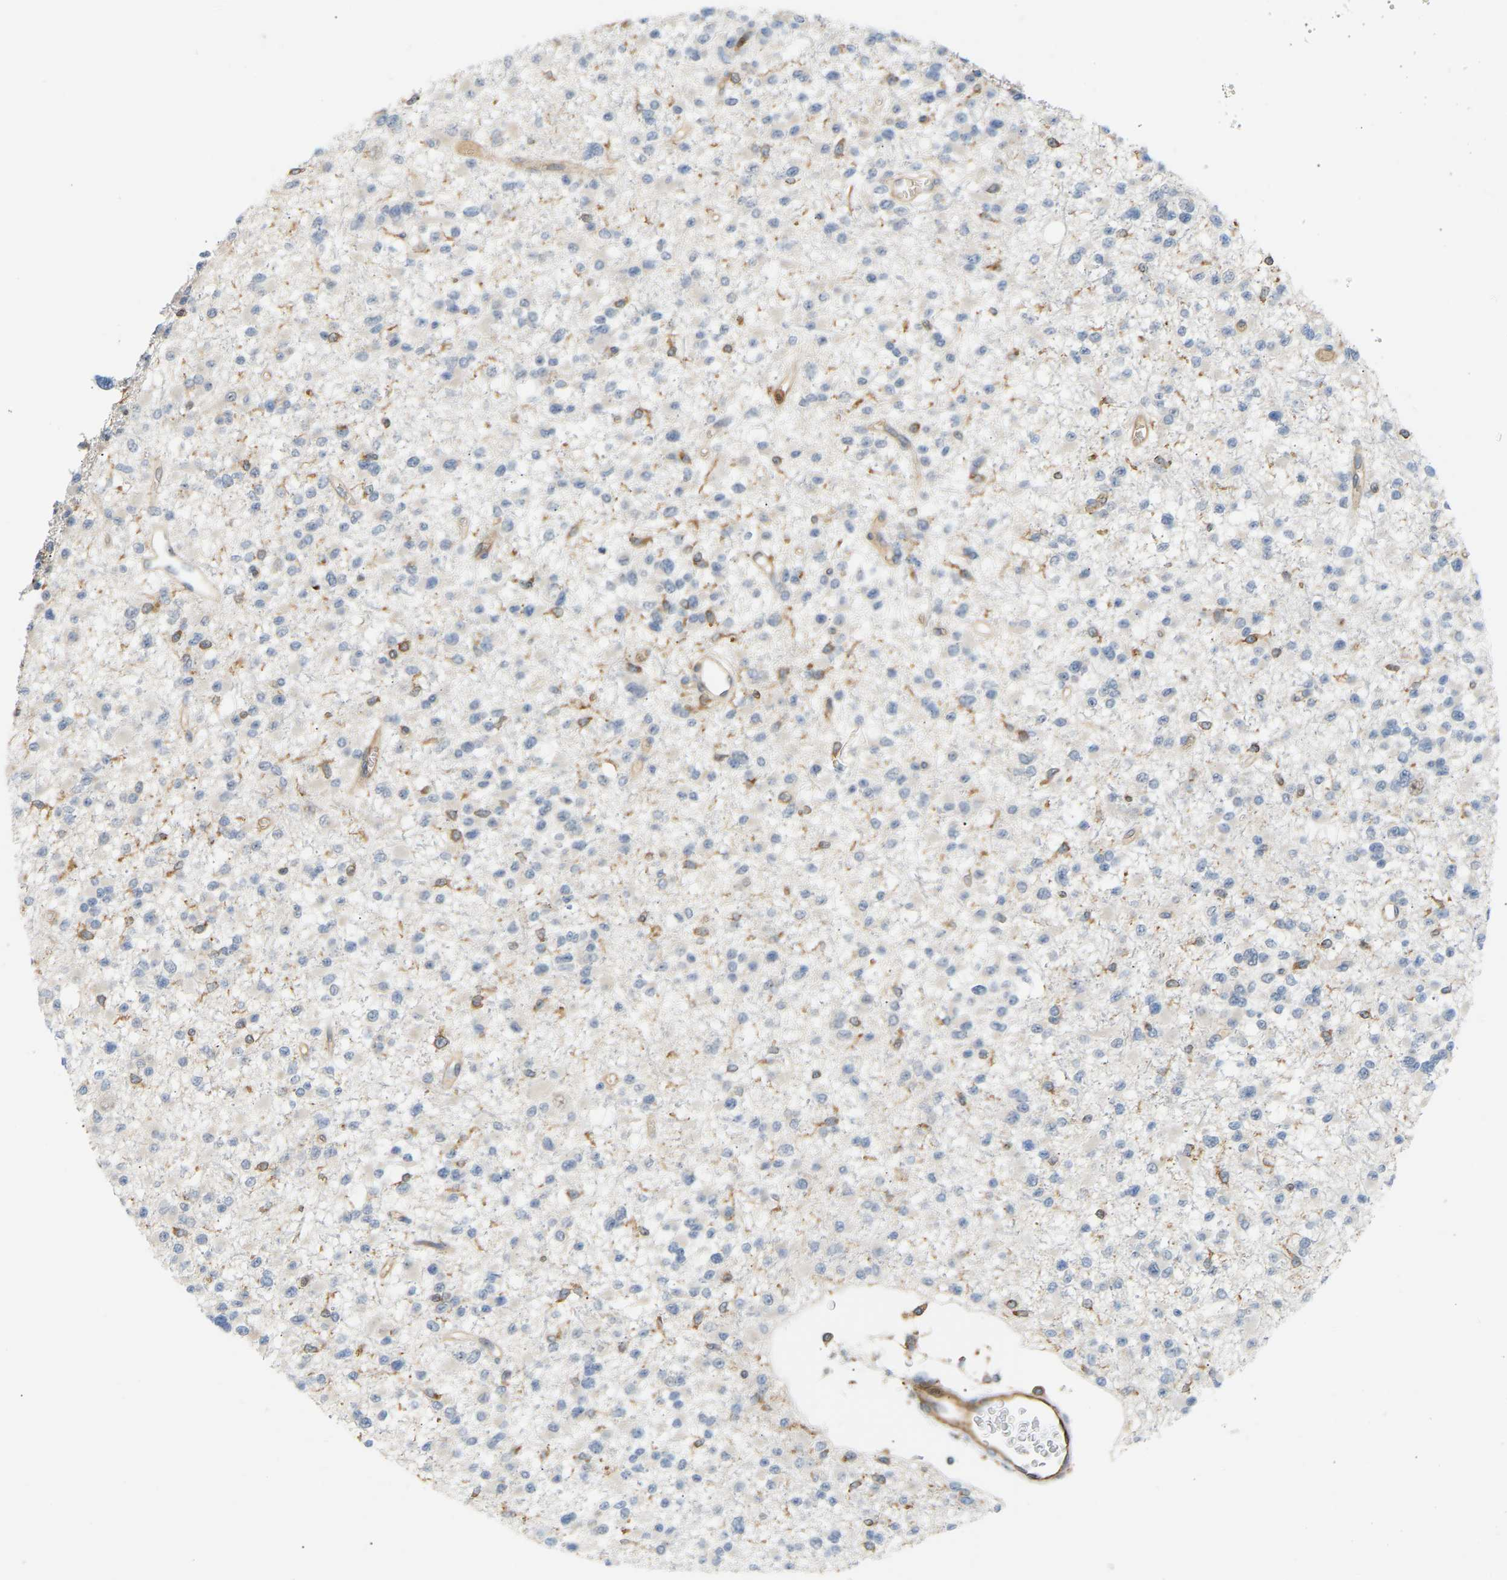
{"staining": {"intensity": "negative", "quantity": "none", "location": "none"}, "tissue": "glioma", "cell_type": "Tumor cells", "image_type": "cancer", "snomed": [{"axis": "morphology", "description": "Glioma, malignant, Low grade"}, {"axis": "topography", "description": "Brain"}], "caption": "Photomicrograph shows no protein positivity in tumor cells of malignant glioma (low-grade) tissue.", "gene": "PLCG2", "patient": {"sex": "female", "age": 22}}